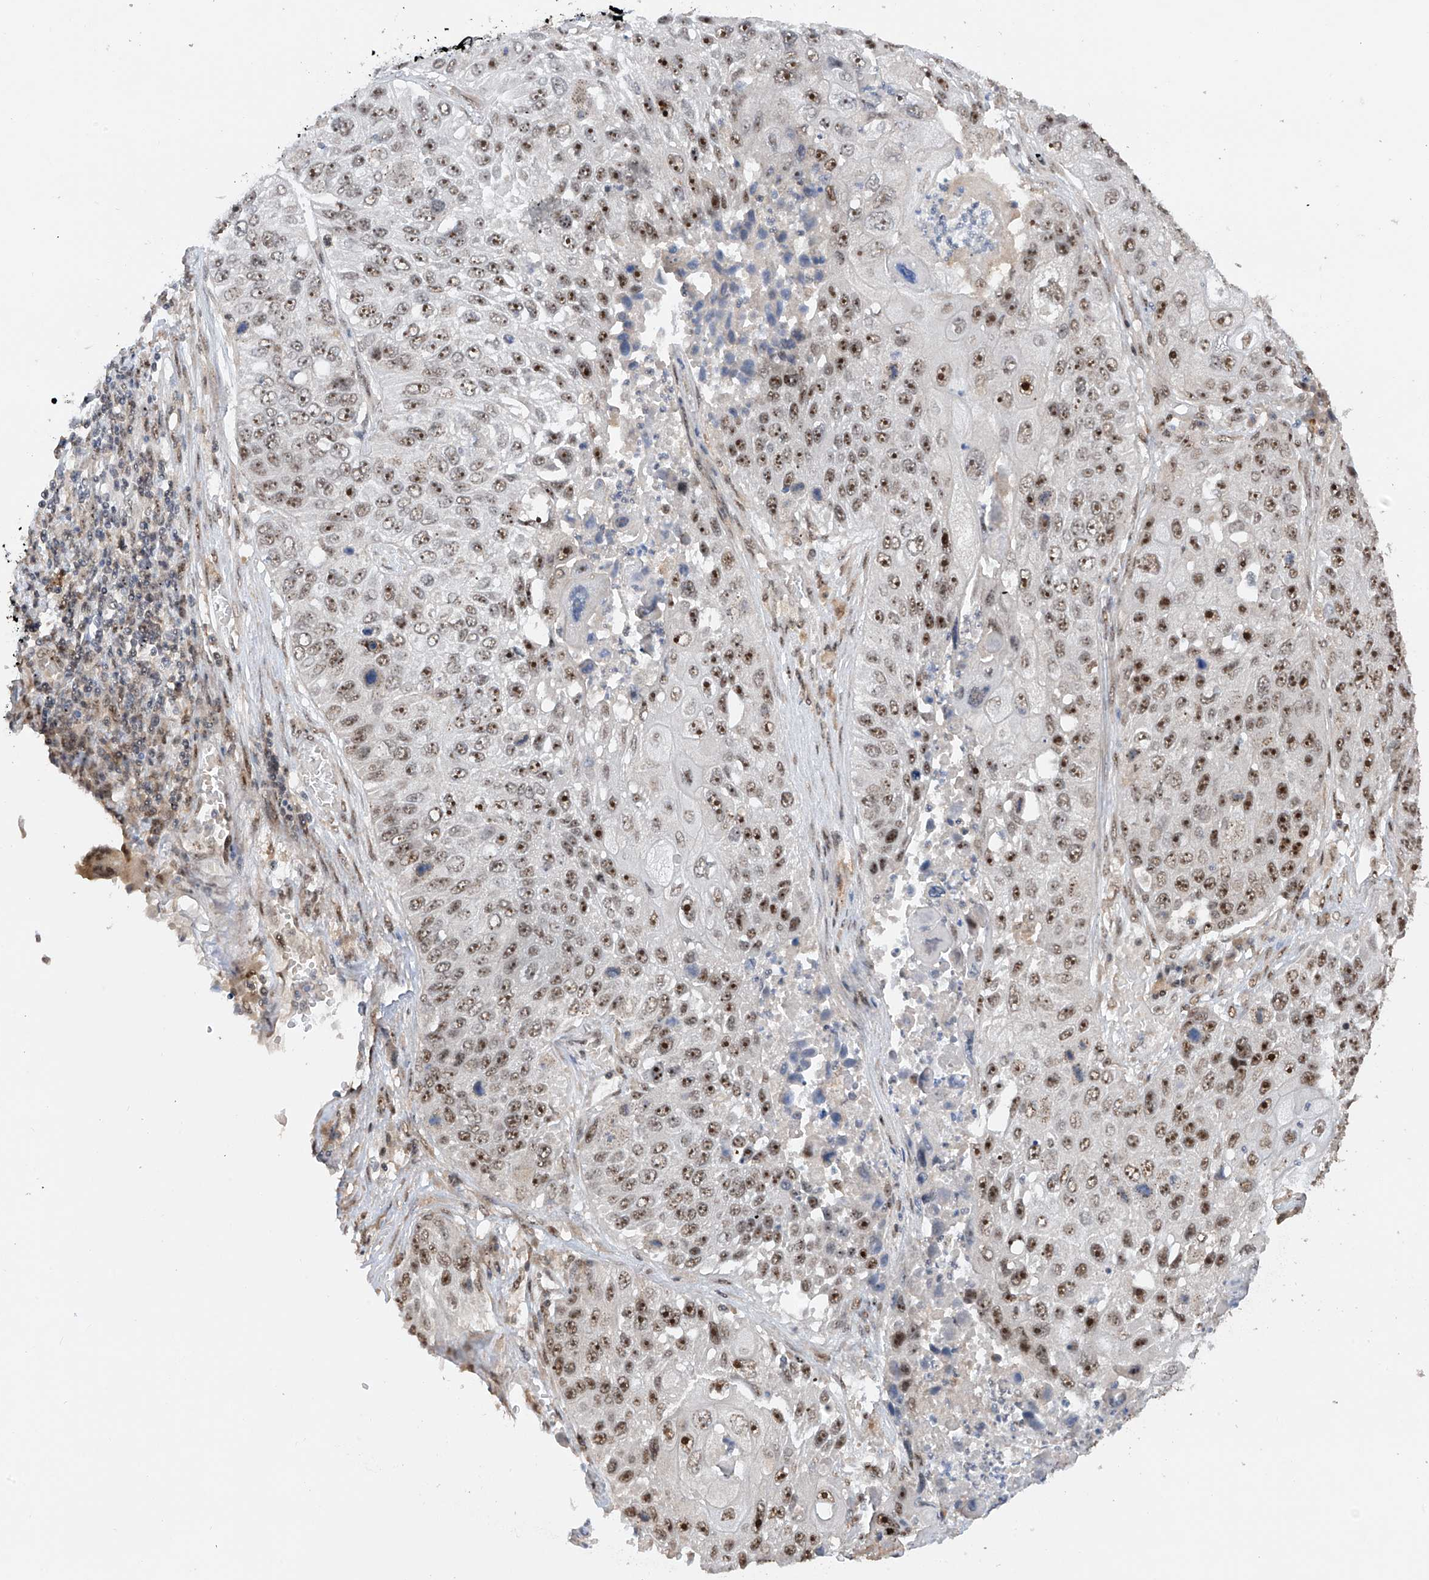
{"staining": {"intensity": "moderate", "quantity": ">75%", "location": "nuclear"}, "tissue": "lung cancer", "cell_type": "Tumor cells", "image_type": "cancer", "snomed": [{"axis": "morphology", "description": "Squamous cell carcinoma, NOS"}, {"axis": "topography", "description": "Lung"}], "caption": "High-magnification brightfield microscopy of squamous cell carcinoma (lung) stained with DAB (3,3'-diaminobenzidine) (brown) and counterstained with hematoxylin (blue). tumor cells exhibit moderate nuclear positivity is present in about>75% of cells.", "gene": "C1orf131", "patient": {"sex": "male", "age": 61}}